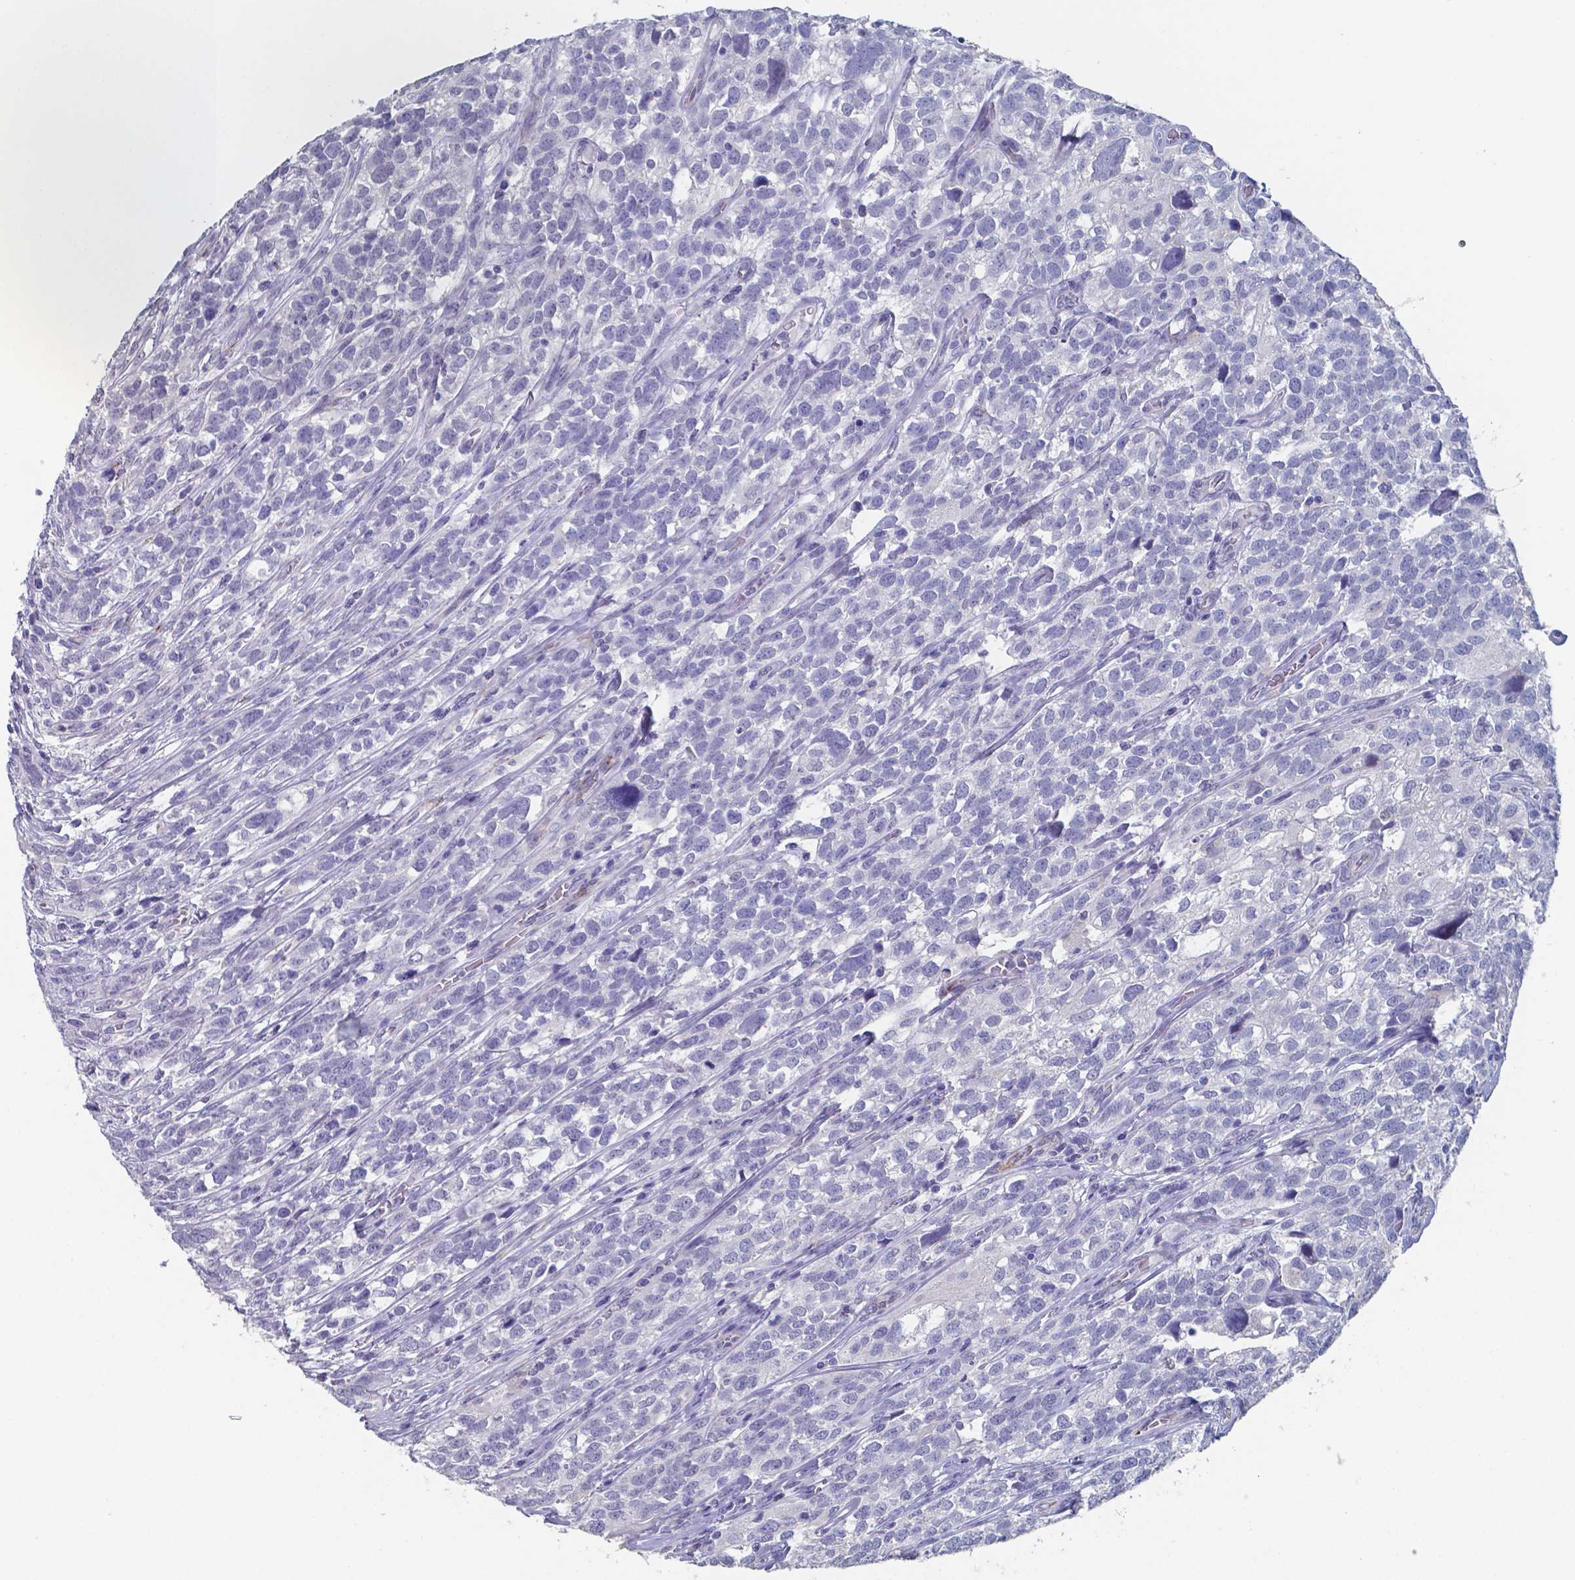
{"staining": {"intensity": "negative", "quantity": "none", "location": "none"}, "tissue": "urothelial cancer", "cell_type": "Tumor cells", "image_type": "cancer", "snomed": [{"axis": "morphology", "description": "Urothelial carcinoma, High grade"}, {"axis": "topography", "description": "Urinary bladder"}], "caption": "Immunohistochemical staining of human high-grade urothelial carcinoma shows no significant staining in tumor cells.", "gene": "PLA2R1", "patient": {"sex": "female", "age": 58}}